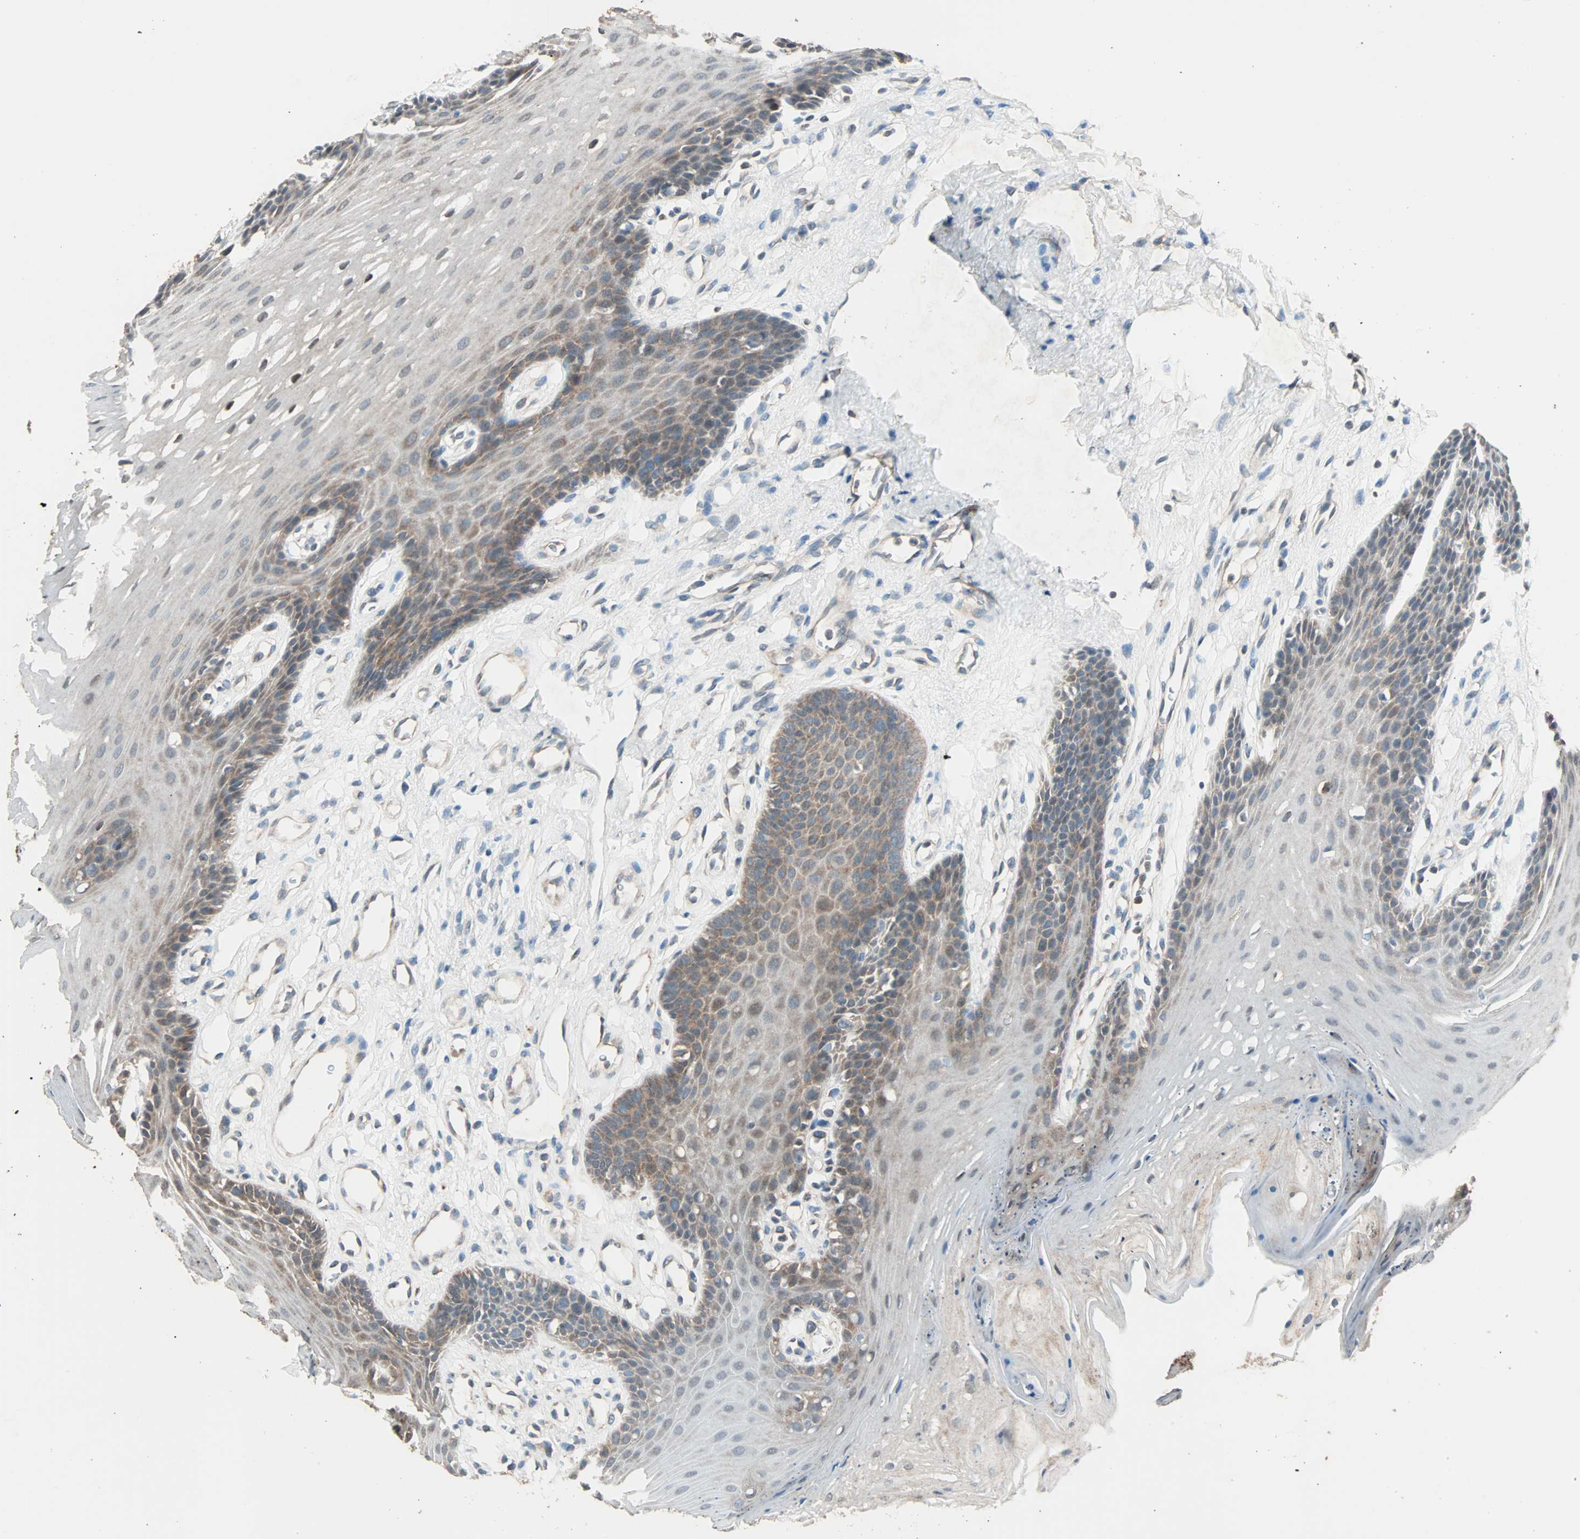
{"staining": {"intensity": "weak", "quantity": "<25%", "location": "cytoplasmic/membranous"}, "tissue": "oral mucosa", "cell_type": "Squamous epithelial cells", "image_type": "normal", "snomed": [{"axis": "morphology", "description": "Normal tissue, NOS"}, {"axis": "topography", "description": "Oral tissue"}], "caption": "High magnification brightfield microscopy of benign oral mucosa stained with DAB (brown) and counterstained with hematoxylin (blue): squamous epithelial cells show no significant expression. The staining was performed using DAB (3,3'-diaminobenzidine) to visualize the protein expression in brown, while the nuclei were stained in blue with hematoxylin (Magnification: 20x).", "gene": "MAP3K21", "patient": {"sex": "male", "age": 62}}